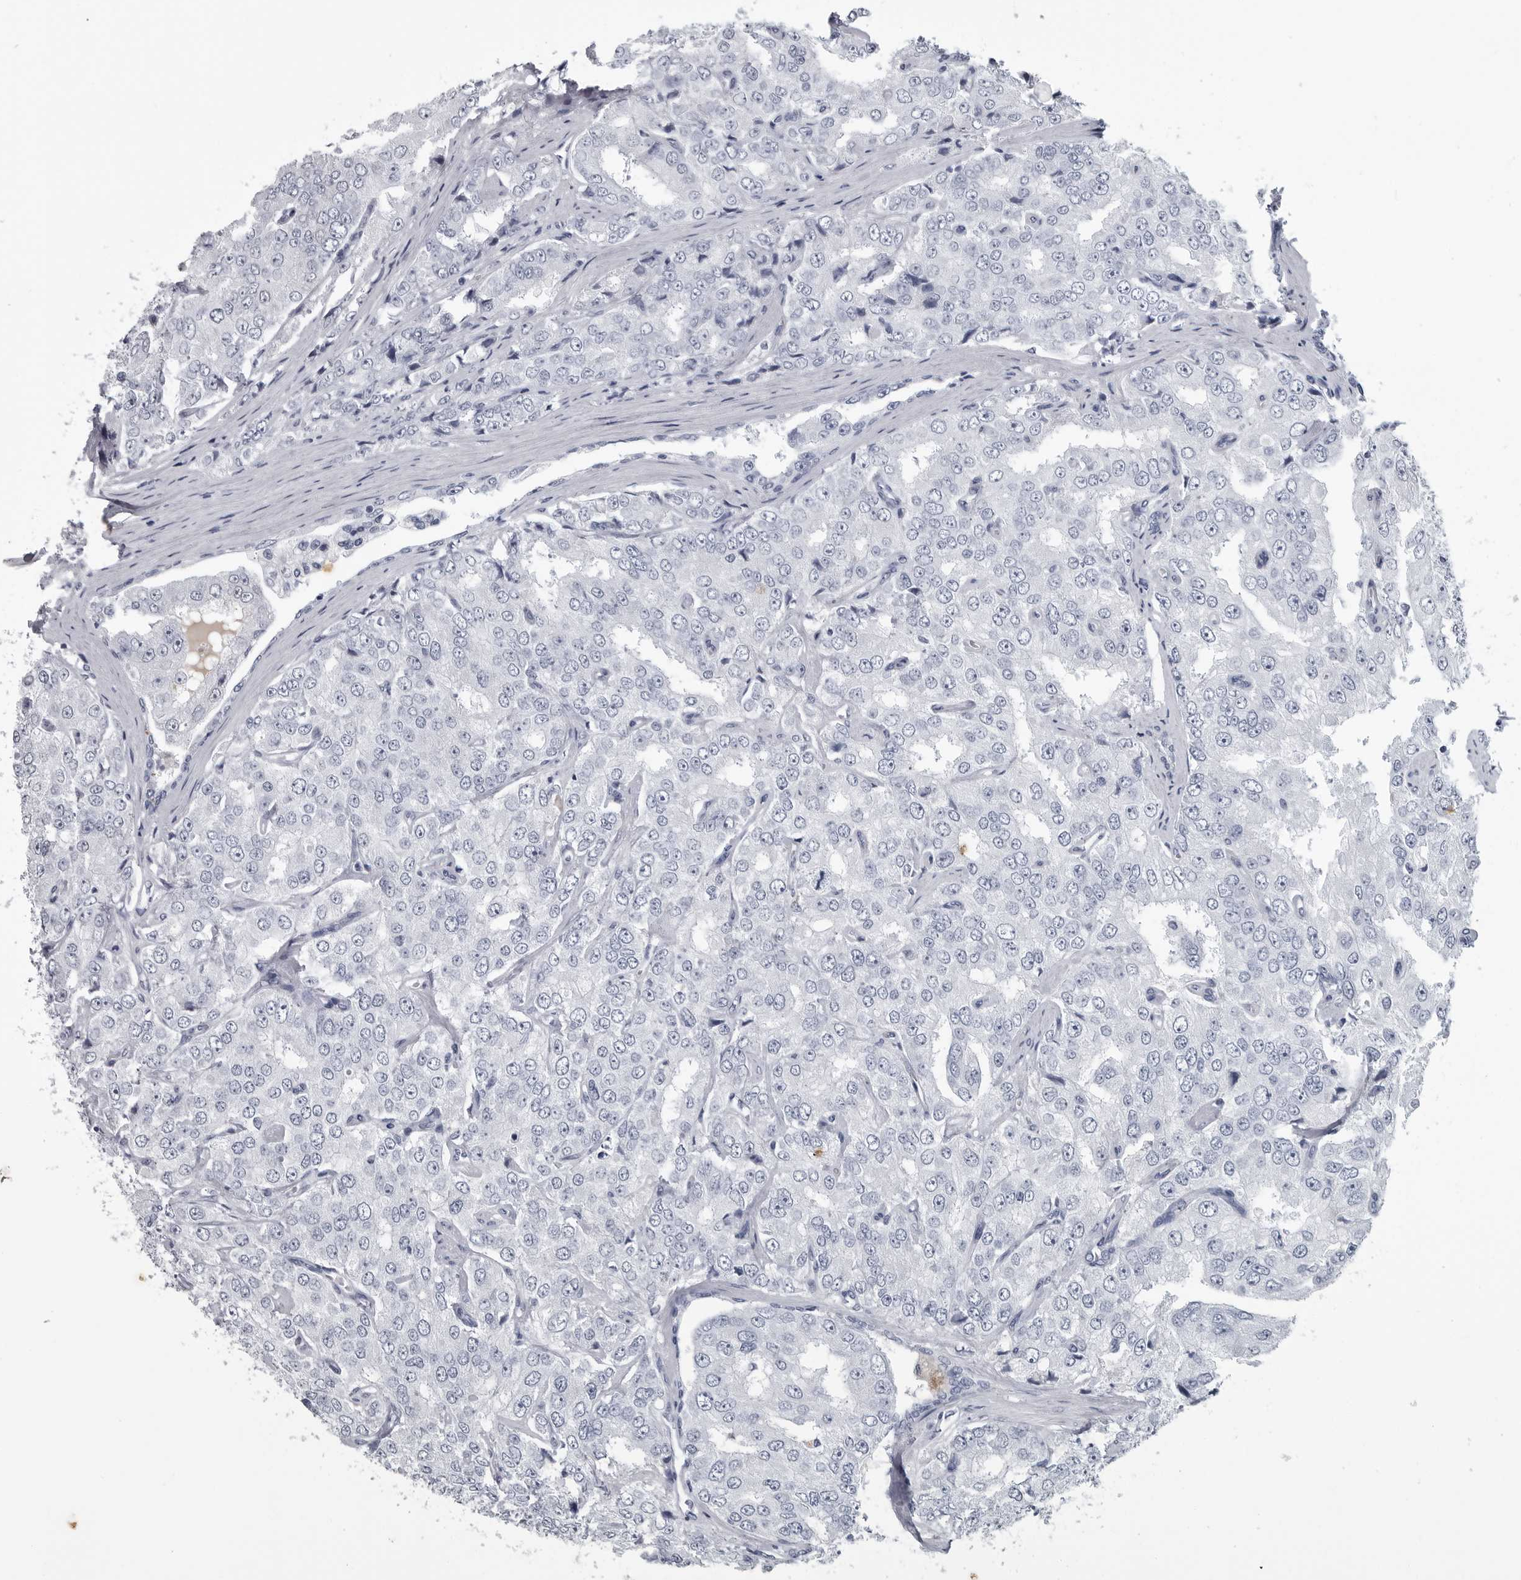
{"staining": {"intensity": "negative", "quantity": "none", "location": "none"}, "tissue": "prostate cancer", "cell_type": "Tumor cells", "image_type": "cancer", "snomed": [{"axis": "morphology", "description": "Adenocarcinoma, High grade"}, {"axis": "topography", "description": "Prostate"}], "caption": "This micrograph is of high-grade adenocarcinoma (prostate) stained with immunohistochemistry to label a protein in brown with the nuclei are counter-stained blue. There is no positivity in tumor cells.", "gene": "AMPD1", "patient": {"sex": "male", "age": 58}}